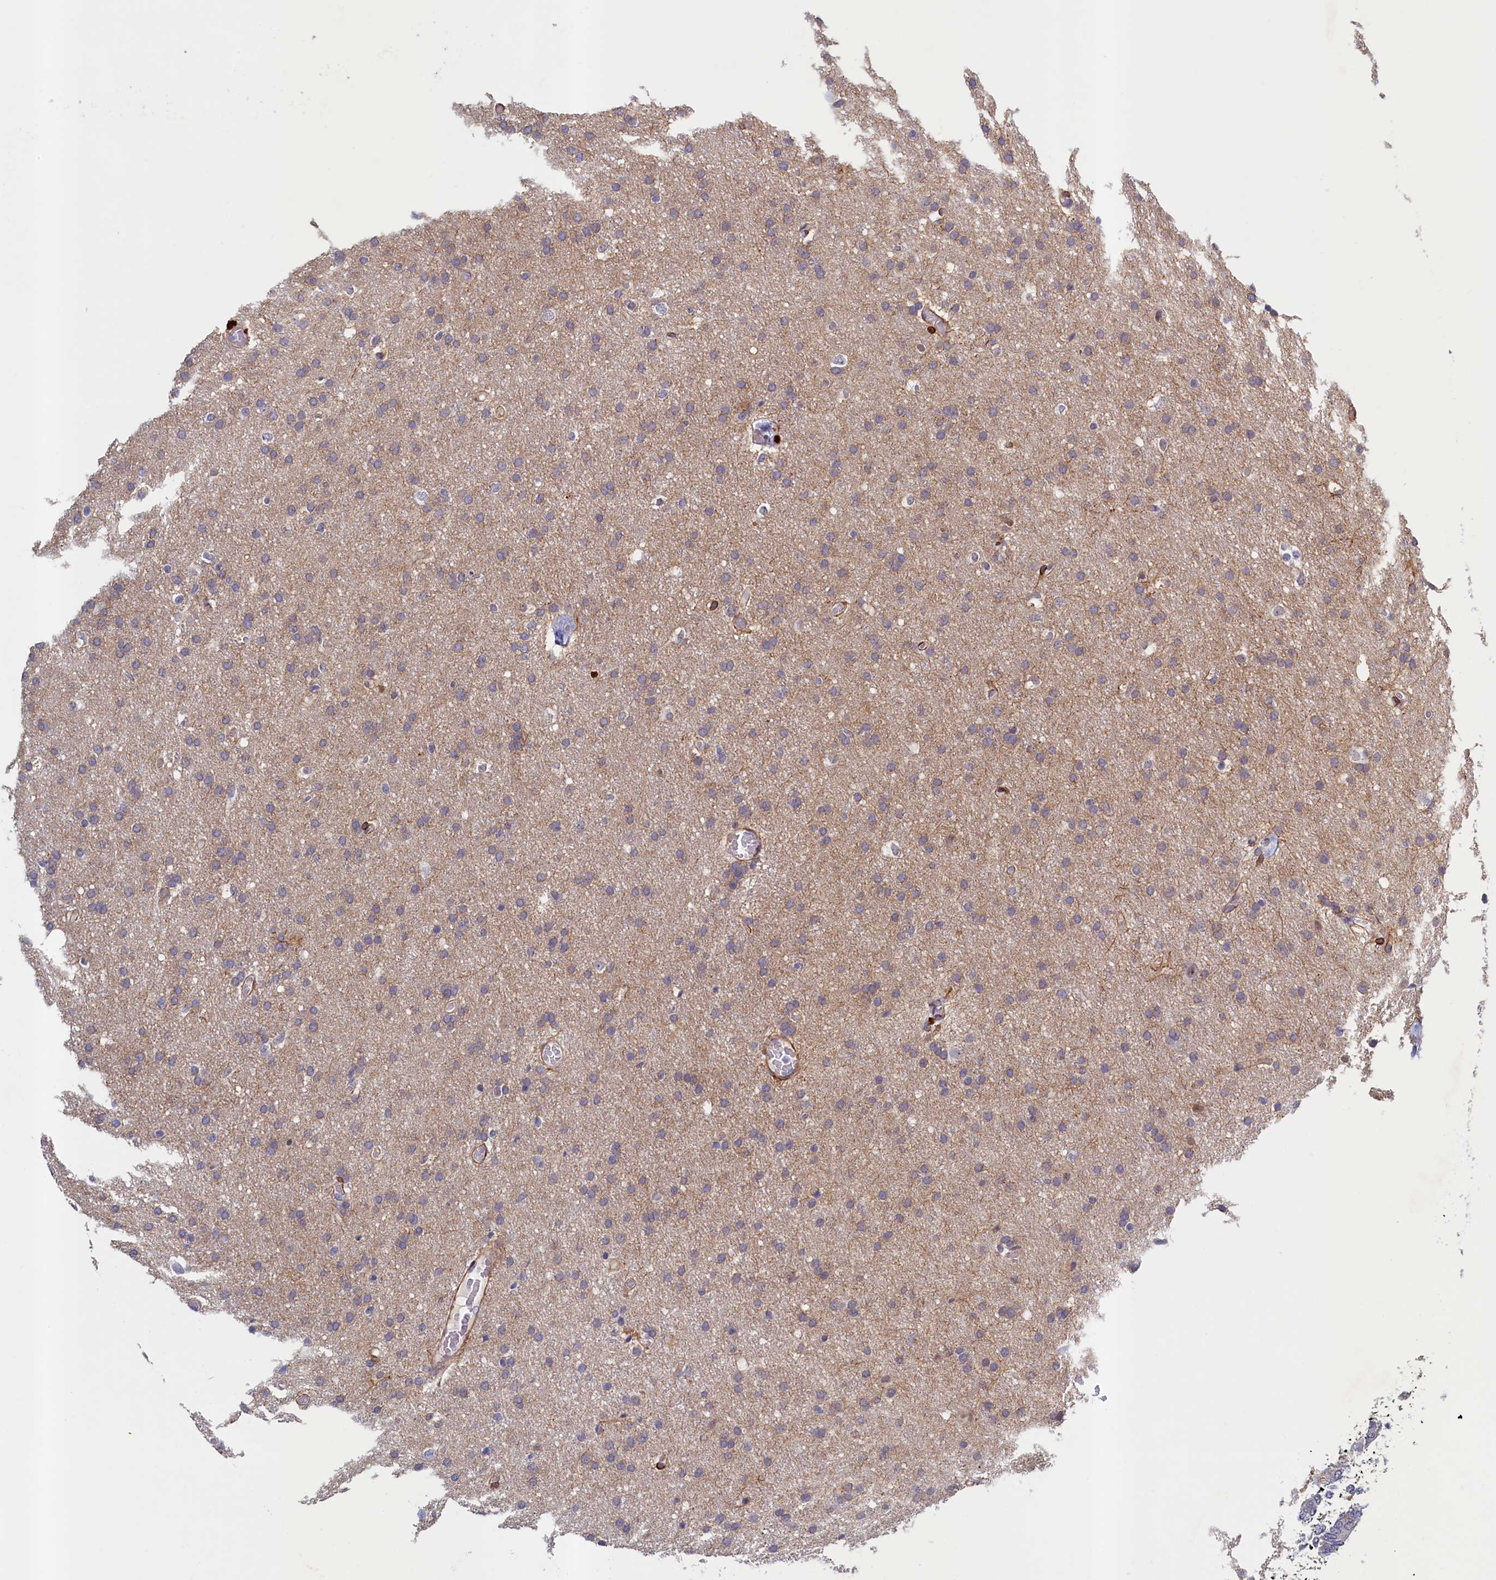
{"staining": {"intensity": "weak", "quantity": "<25%", "location": "cytoplasmic/membranous"}, "tissue": "glioma", "cell_type": "Tumor cells", "image_type": "cancer", "snomed": [{"axis": "morphology", "description": "Glioma, malignant, High grade"}, {"axis": "topography", "description": "Cerebral cortex"}], "caption": "Histopathology image shows no significant protein positivity in tumor cells of malignant high-grade glioma.", "gene": "PACSIN3", "patient": {"sex": "female", "age": 36}}